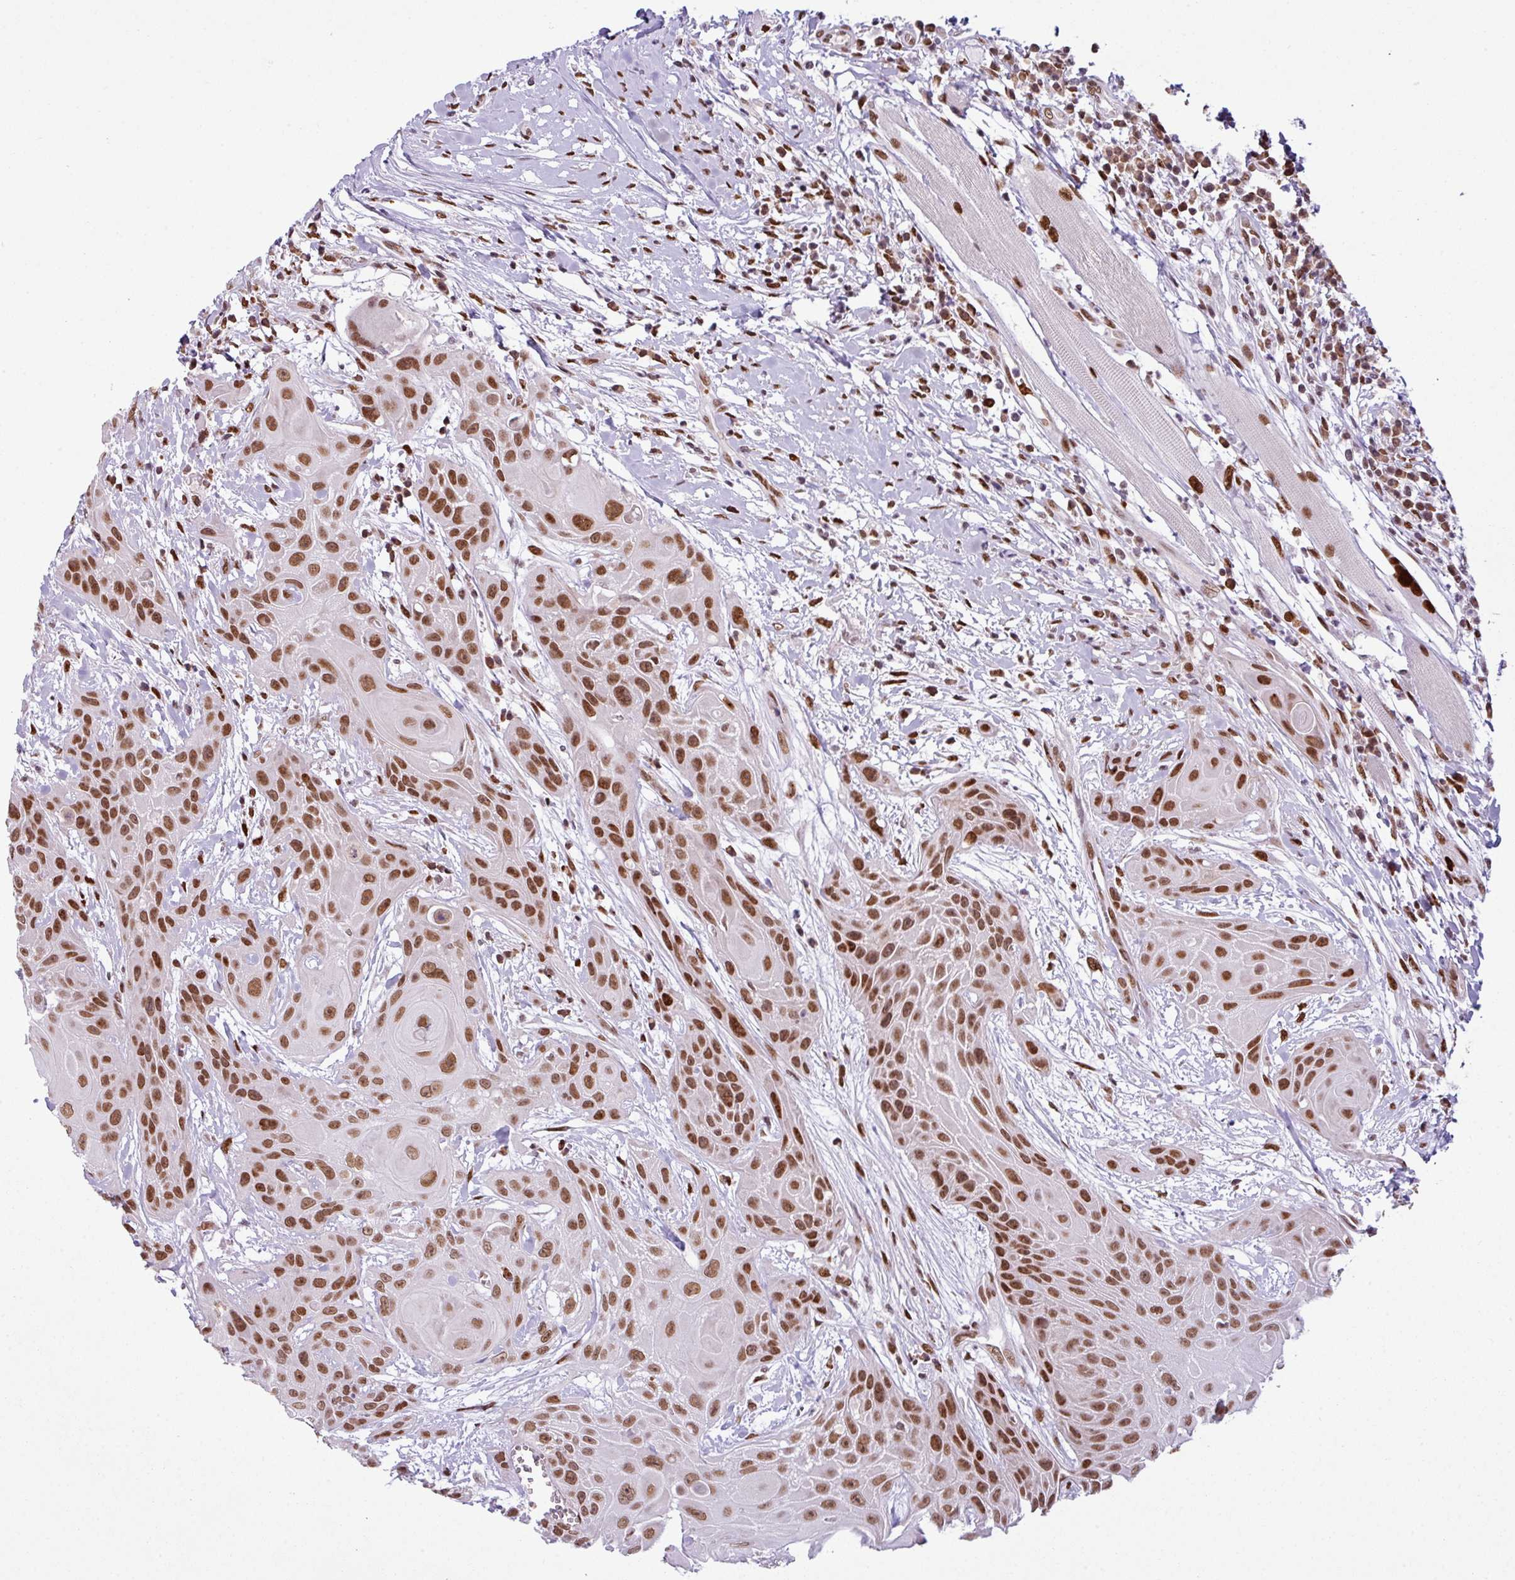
{"staining": {"intensity": "strong", "quantity": ">75%", "location": "nuclear"}, "tissue": "head and neck cancer", "cell_type": "Tumor cells", "image_type": "cancer", "snomed": [{"axis": "morphology", "description": "Squamous cell carcinoma, NOS"}, {"axis": "topography", "description": "Head-Neck"}], "caption": "Head and neck cancer (squamous cell carcinoma) was stained to show a protein in brown. There is high levels of strong nuclear expression in approximately >75% of tumor cells.", "gene": "PRDM5", "patient": {"sex": "female", "age": 73}}